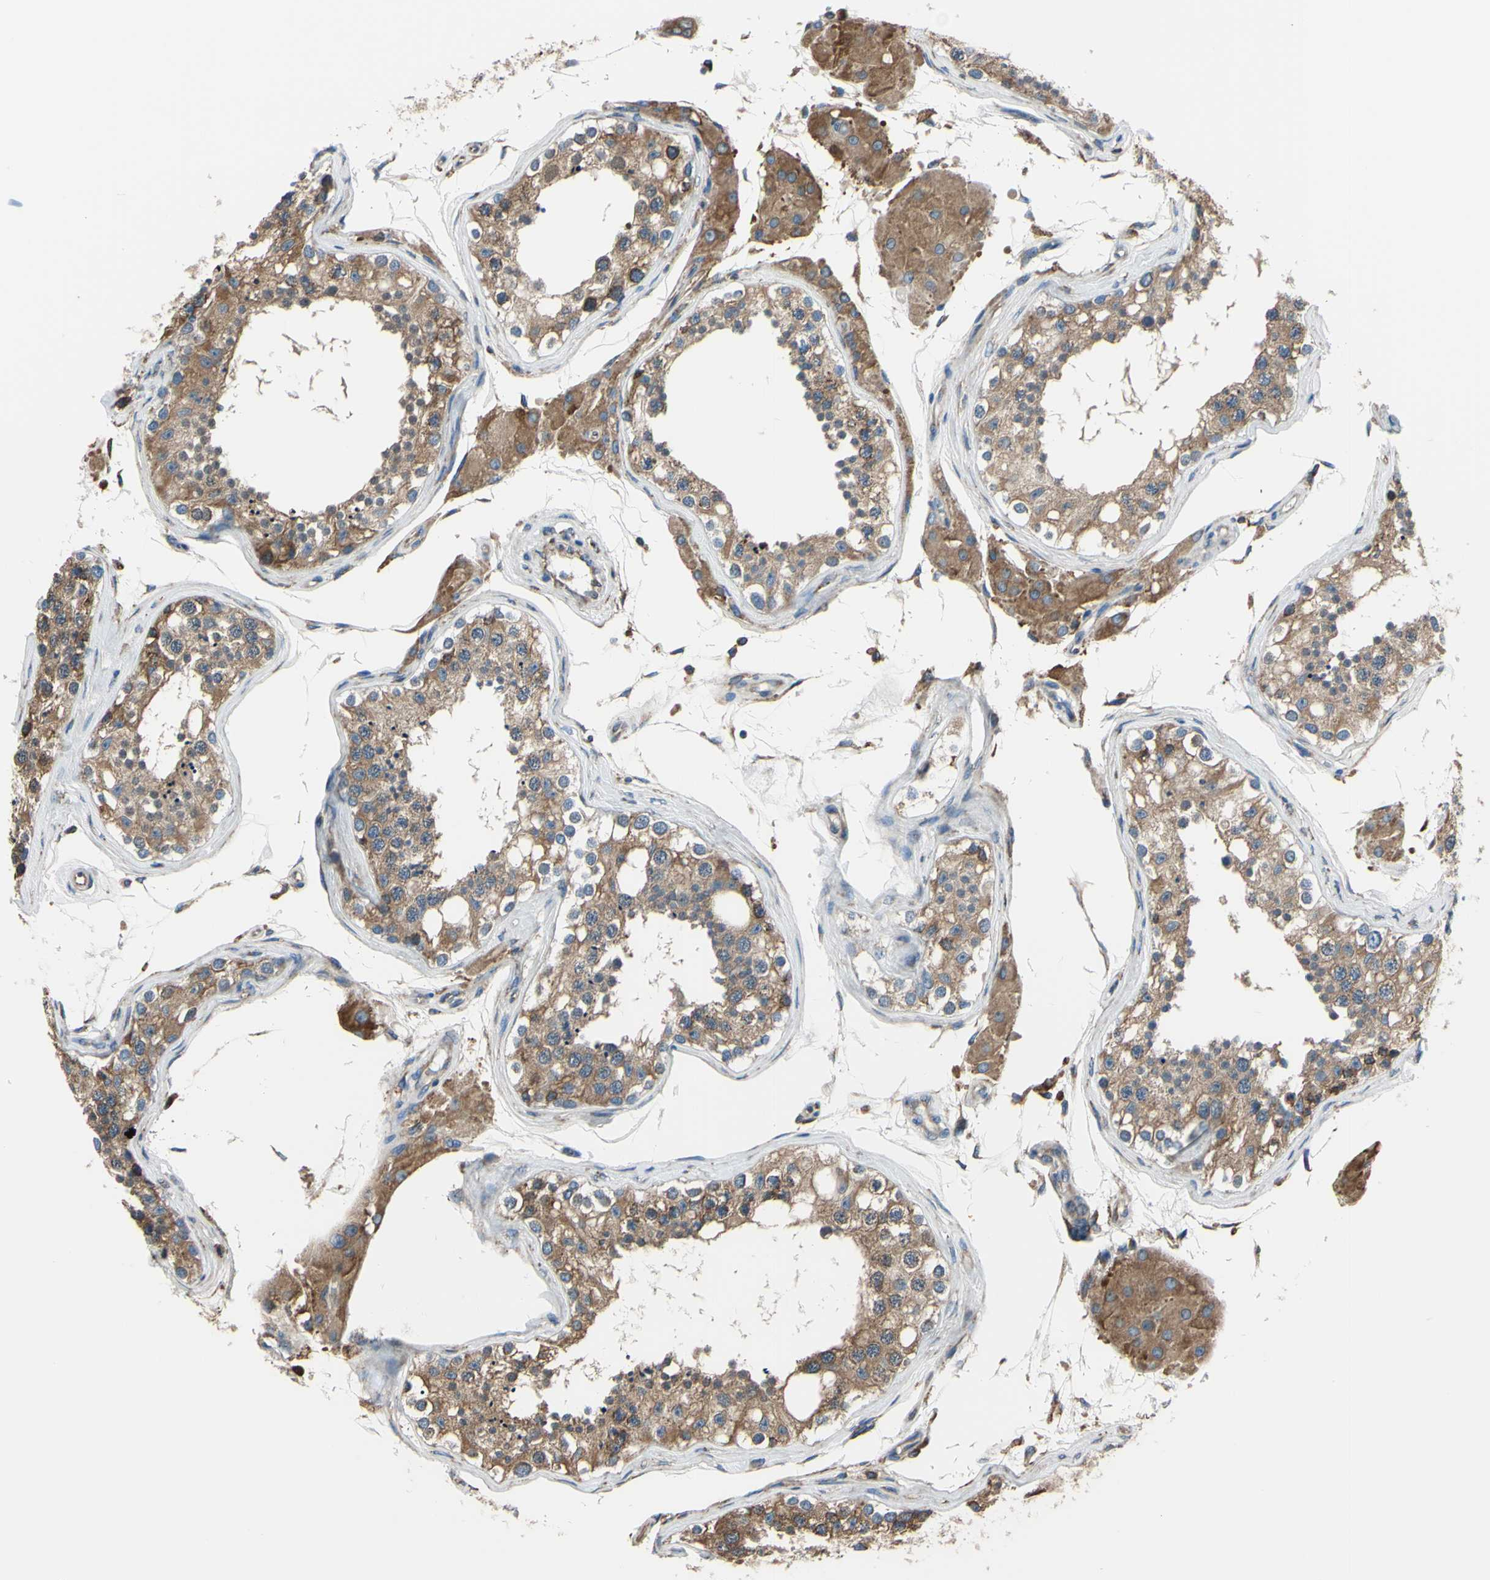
{"staining": {"intensity": "moderate", "quantity": ">75%", "location": "cytoplasmic/membranous"}, "tissue": "testis", "cell_type": "Cells in seminiferous ducts", "image_type": "normal", "snomed": [{"axis": "morphology", "description": "Normal tissue, NOS"}, {"axis": "topography", "description": "Testis"}], "caption": "Testis was stained to show a protein in brown. There is medium levels of moderate cytoplasmic/membranous positivity in about >75% of cells in seminiferous ducts. (DAB (3,3'-diaminobenzidine) IHC, brown staining for protein, blue staining for nuclei).", "gene": "BMF", "patient": {"sex": "male", "age": 68}}